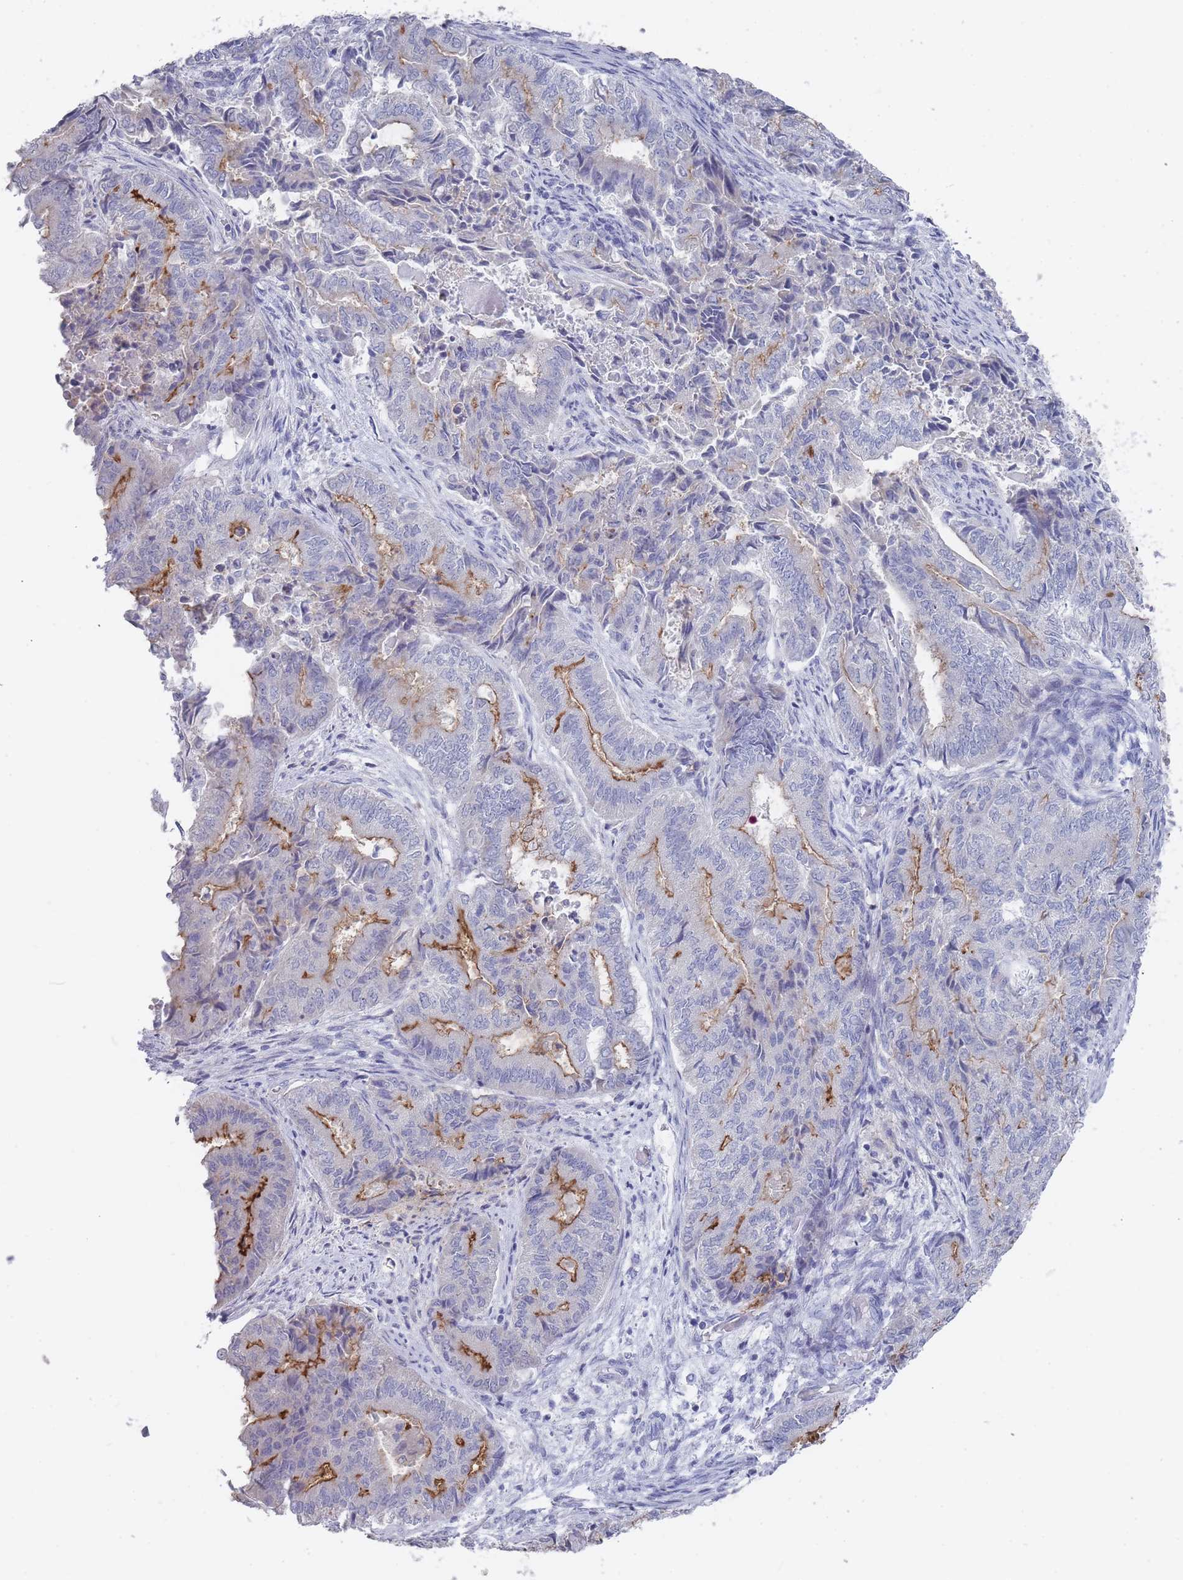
{"staining": {"intensity": "moderate", "quantity": "<25%", "location": "cytoplasmic/membranous"}, "tissue": "endometrial cancer", "cell_type": "Tumor cells", "image_type": "cancer", "snomed": [{"axis": "morphology", "description": "Adenocarcinoma, NOS"}, {"axis": "topography", "description": "Endometrium"}], "caption": "Immunohistochemistry micrograph of endometrial cancer (adenocarcinoma) stained for a protein (brown), which shows low levels of moderate cytoplasmic/membranous positivity in approximately <25% of tumor cells.", "gene": "PIGU", "patient": {"sex": "female", "age": 80}}